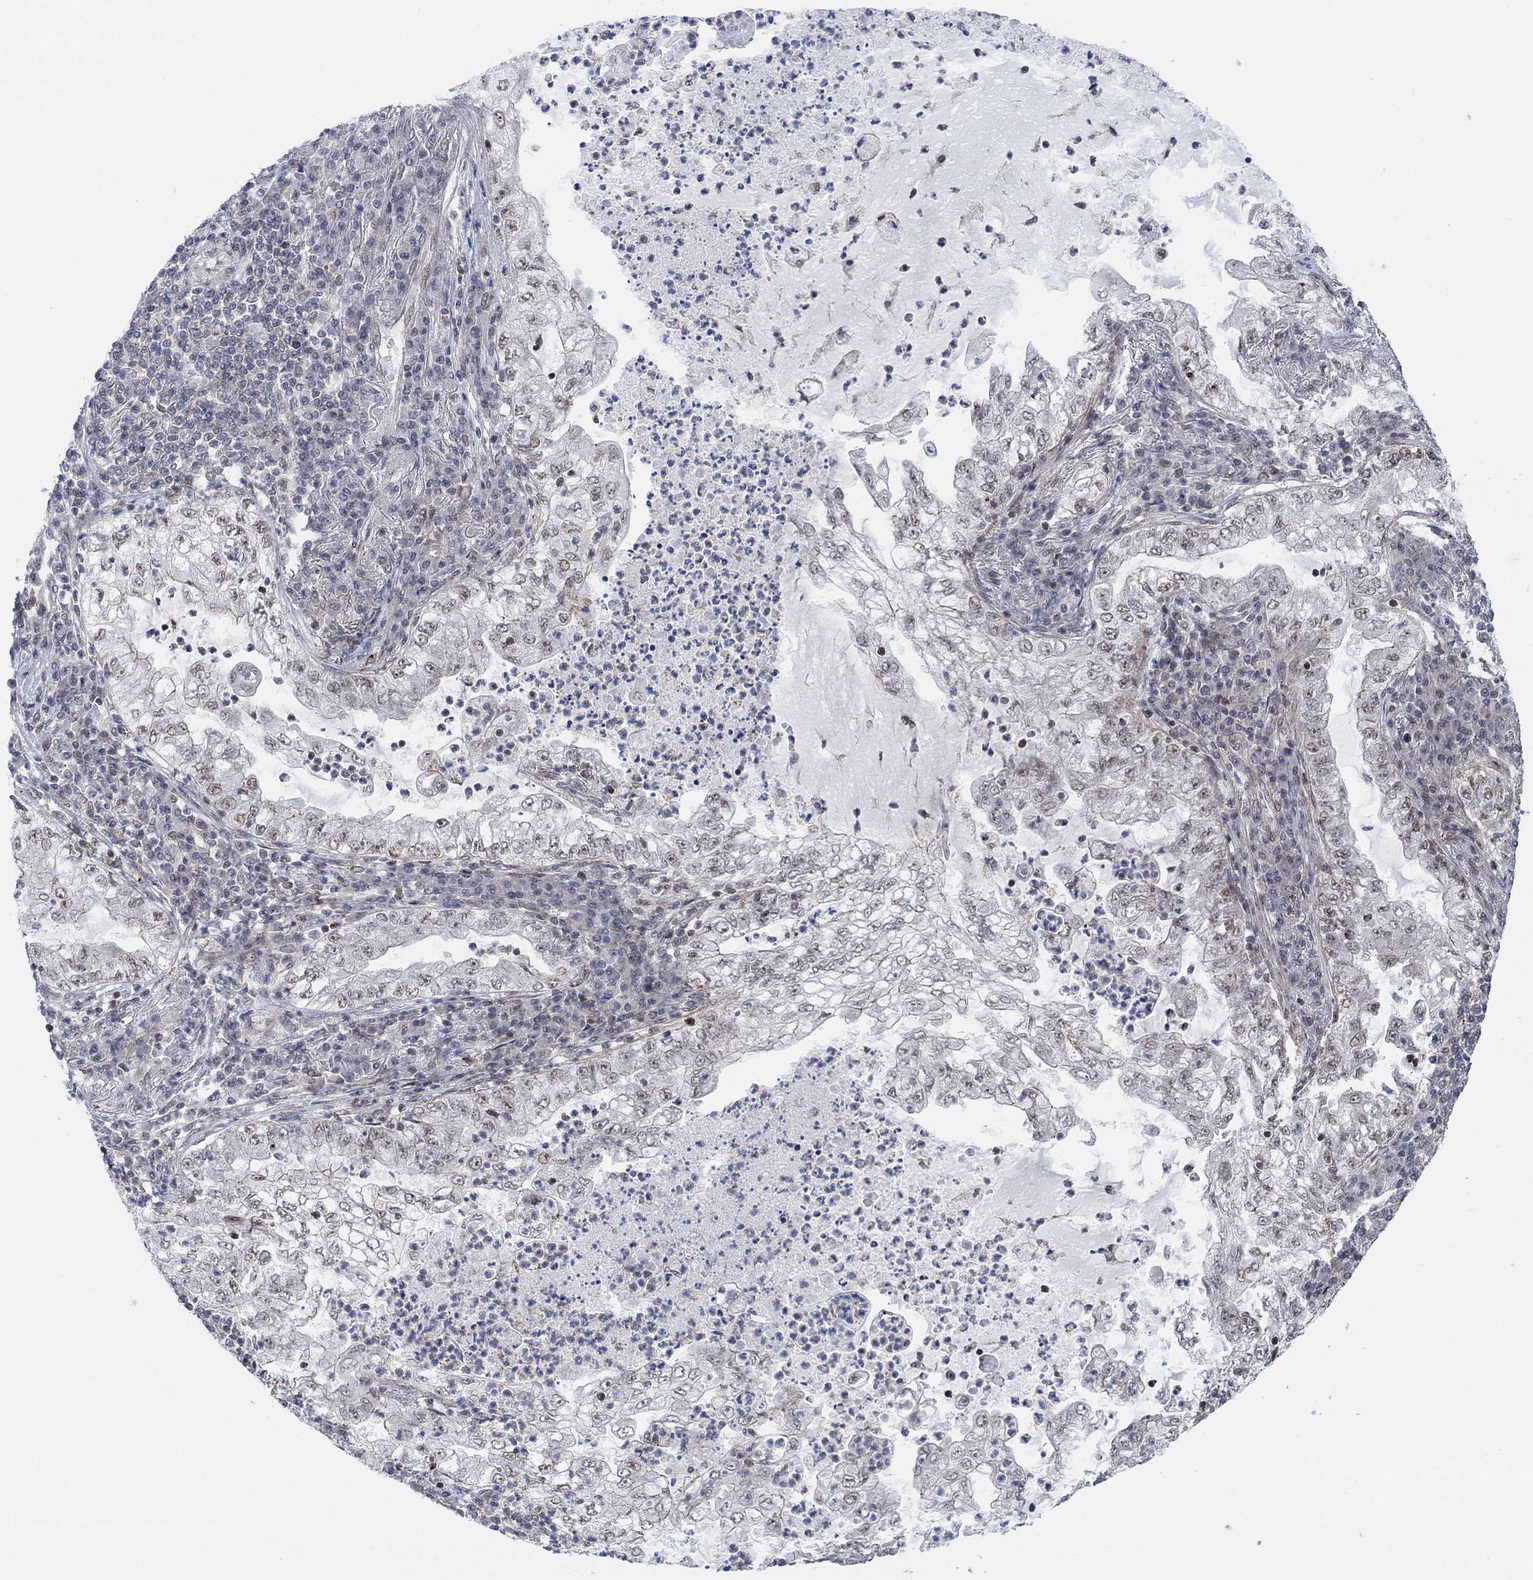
{"staining": {"intensity": "moderate", "quantity": "<25%", "location": "nuclear"}, "tissue": "lung cancer", "cell_type": "Tumor cells", "image_type": "cancer", "snomed": [{"axis": "morphology", "description": "Adenocarcinoma, NOS"}, {"axis": "topography", "description": "Lung"}], "caption": "Brown immunohistochemical staining in lung cancer (adenocarcinoma) reveals moderate nuclear positivity in about <25% of tumor cells.", "gene": "PWWP2B", "patient": {"sex": "female", "age": 73}}